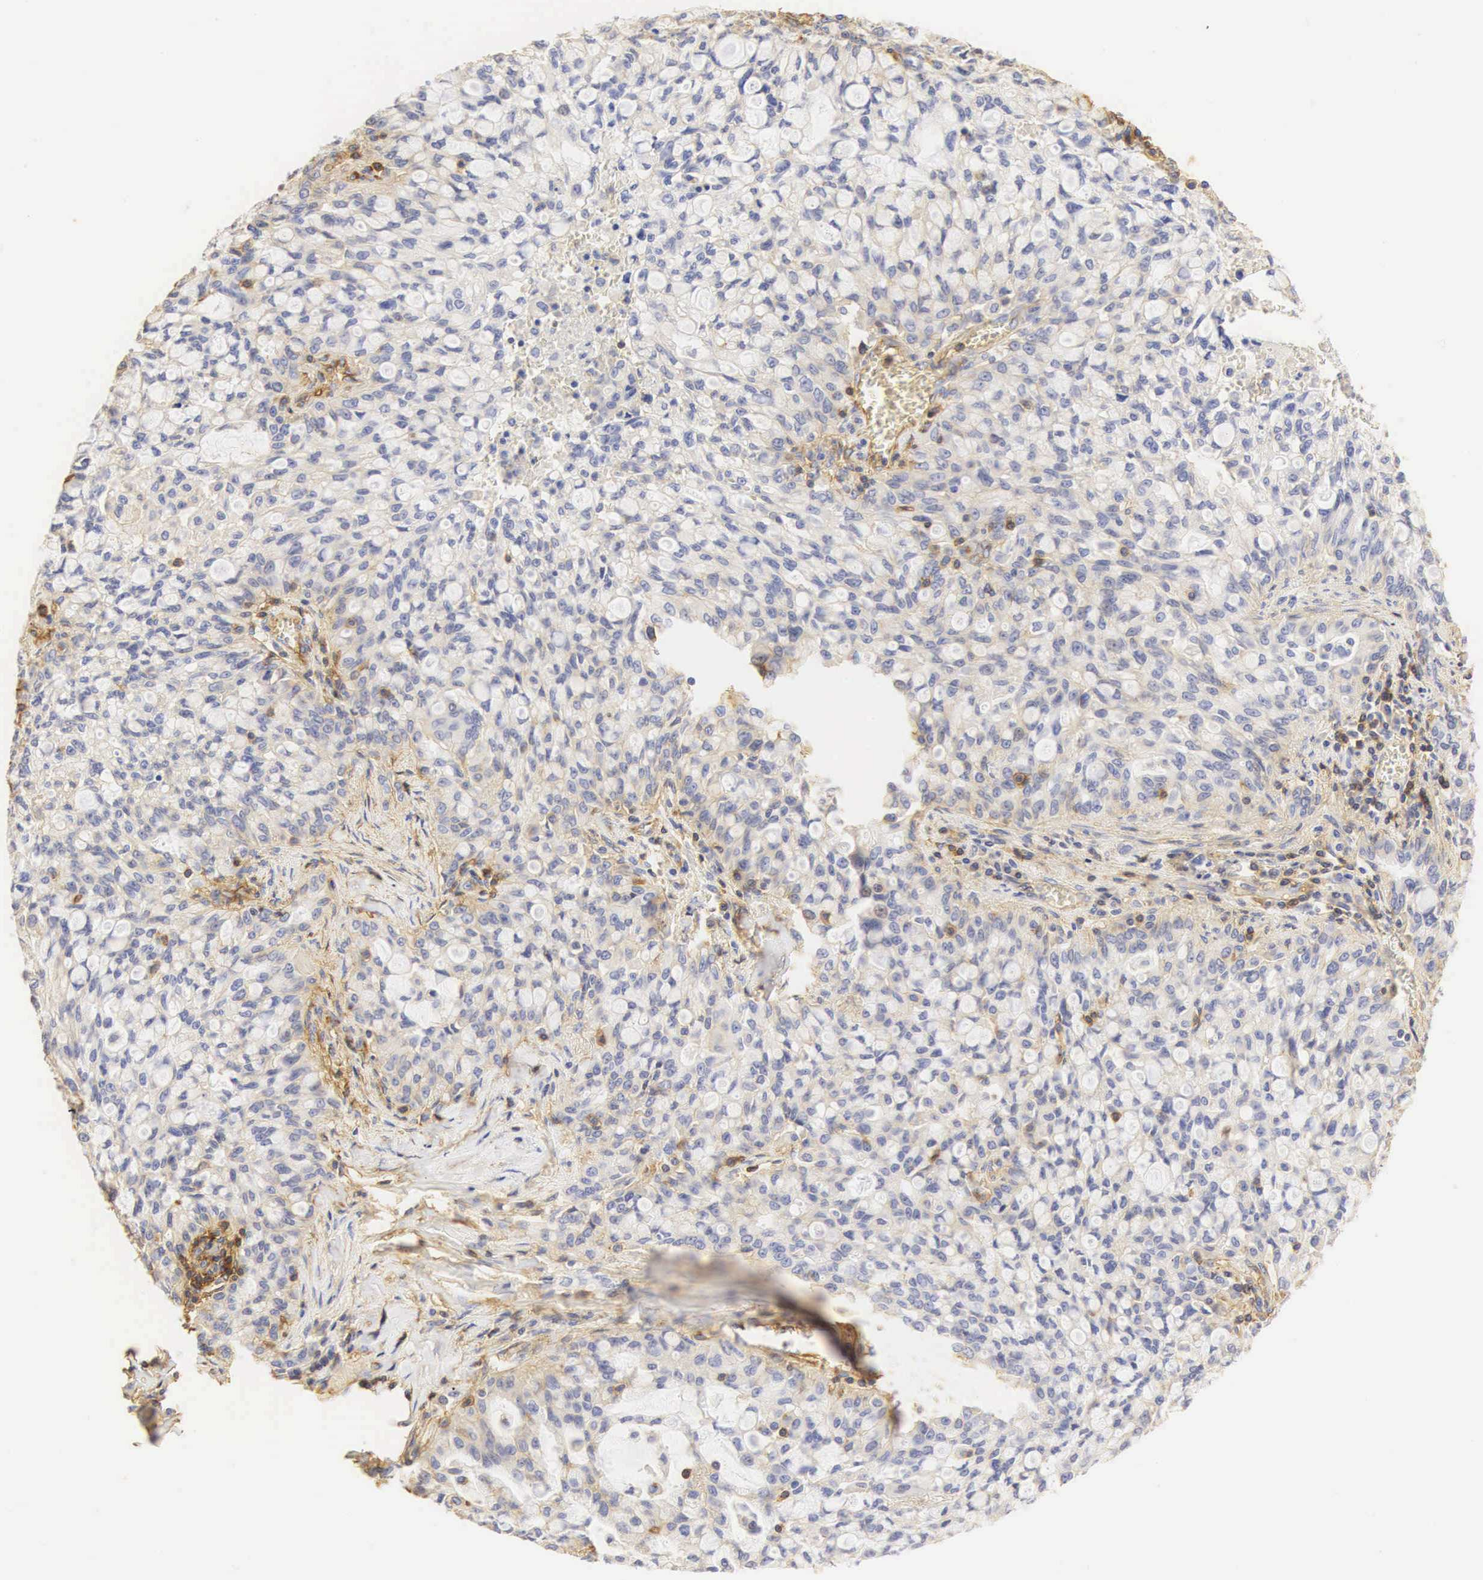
{"staining": {"intensity": "negative", "quantity": "none", "location": "none"}, "tissue": "lung cancer", "cell_type": "Tumor cells", "image_type": "cancer", "snomed": [{"axis": "morphology", "description": "Adenocarcinoma, NOS"}, {"axis": "topography", "description": "Lung"}], "caption": "DAB immunohistochemical staining of human lung cancer (adenocarcinoma) displays no significant positivity in tumor cells. (DAB (3,3'-diaminobenzidine) IHC visualized using brightfield microscopy, high magnification).", "gene": "CD99", "patient": {"sex": "female", "age": 44}}